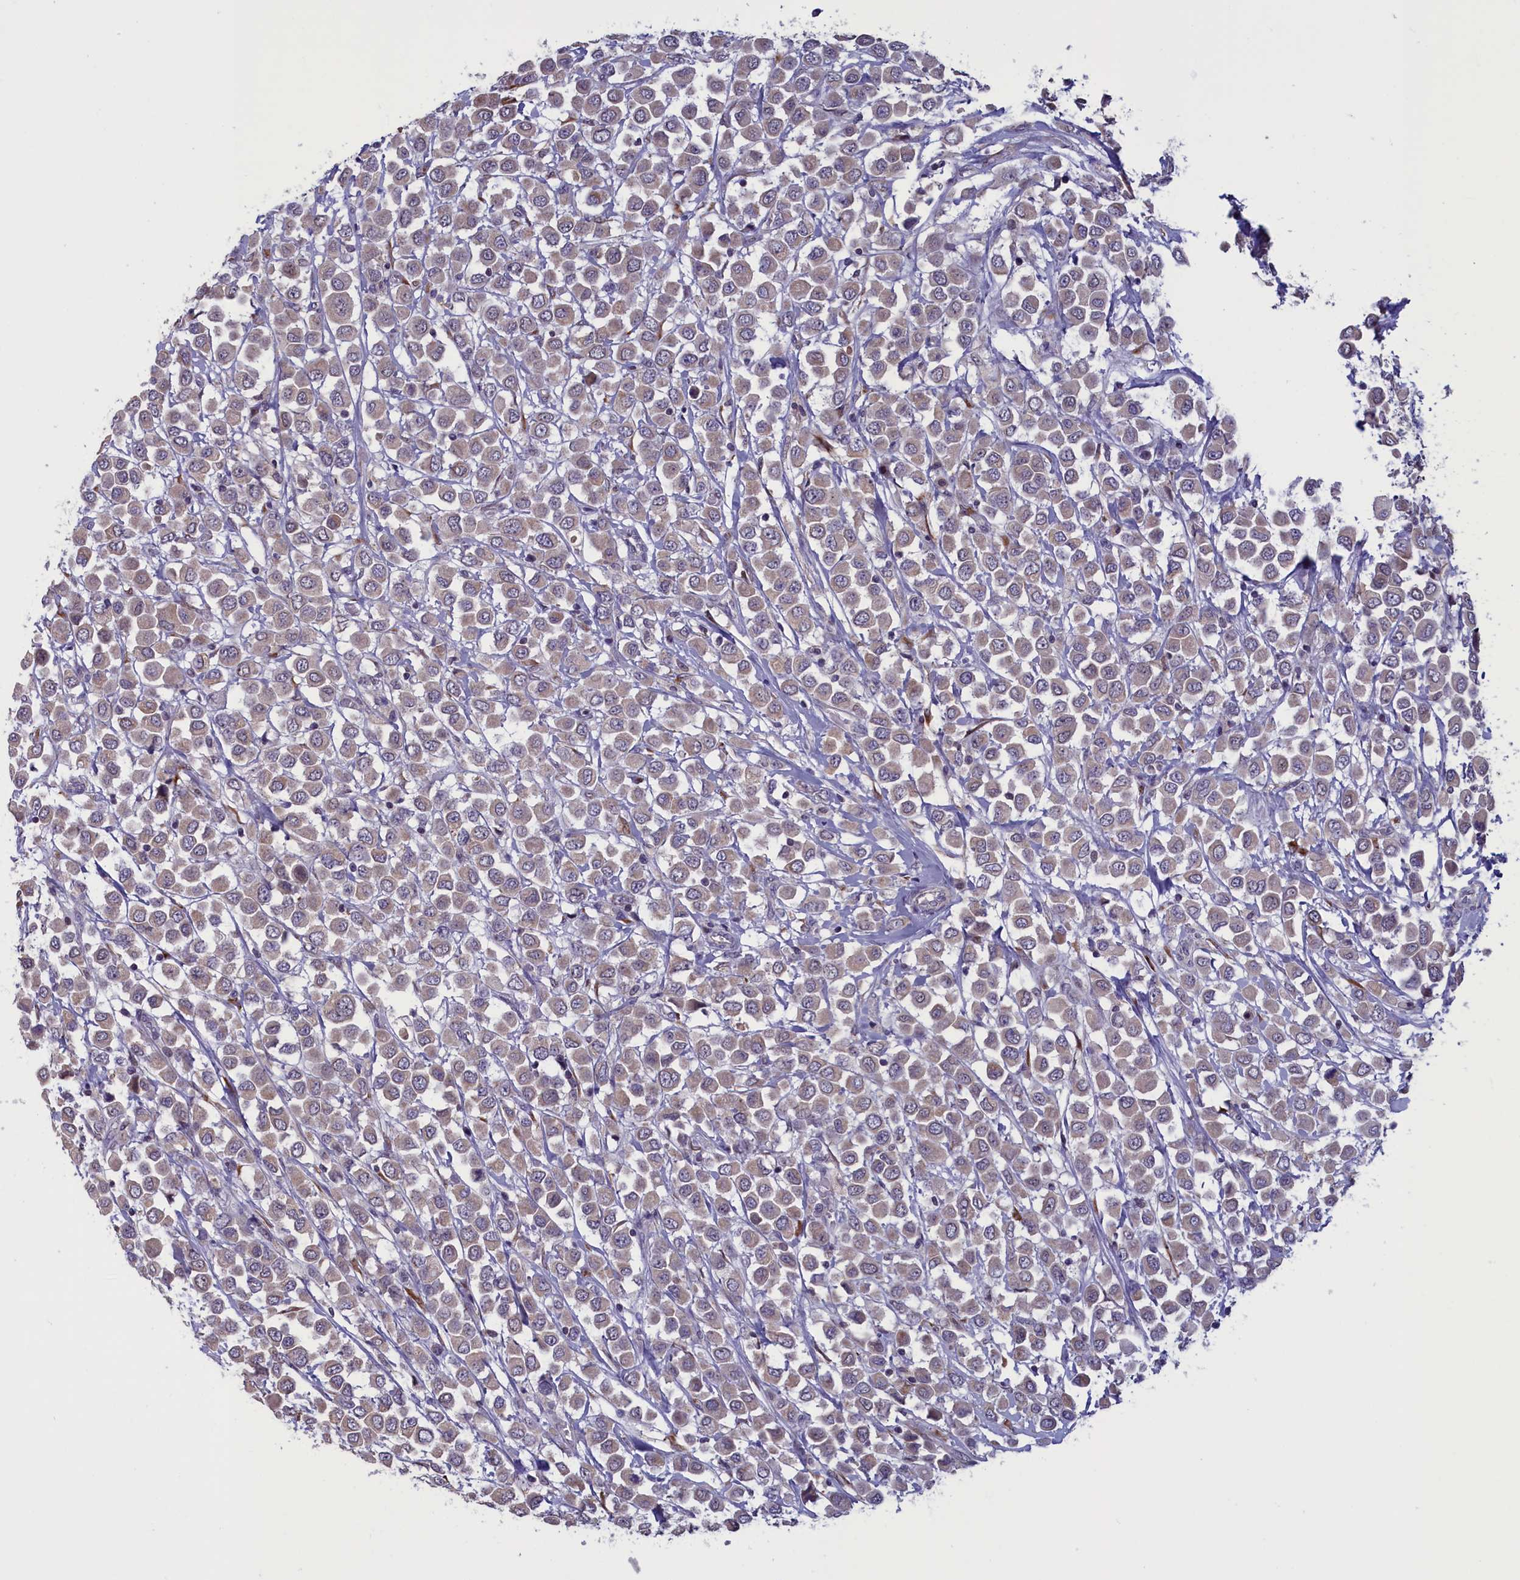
{"staining": {"intensity": "moderate", "quantity": ">75%", "location": "cytoplasmic/membranous"}, "tissue": "breast cancer", "cell_type": "Tumor cells", "image_type": "cancer", "snomed": [{"axis": "morphology", "description": "Duct carcinoma"}, {"axis": "topography", "description": "Breast"}], "caption": "Infiltrating ductal carcinoma (breast) was stained to show a protein in brown. There is medium levels of moderate cytoplasmic/membranous expression in about >75% of tumor cells. The protein is stained brown, and the nuclei are stained in blue (DAB (3,3'-diaminobenzidine) IHC with brightfield microscopy, high magnification).", "gene": "PARS2", "patient": {"sex": "female", "age": 61}}